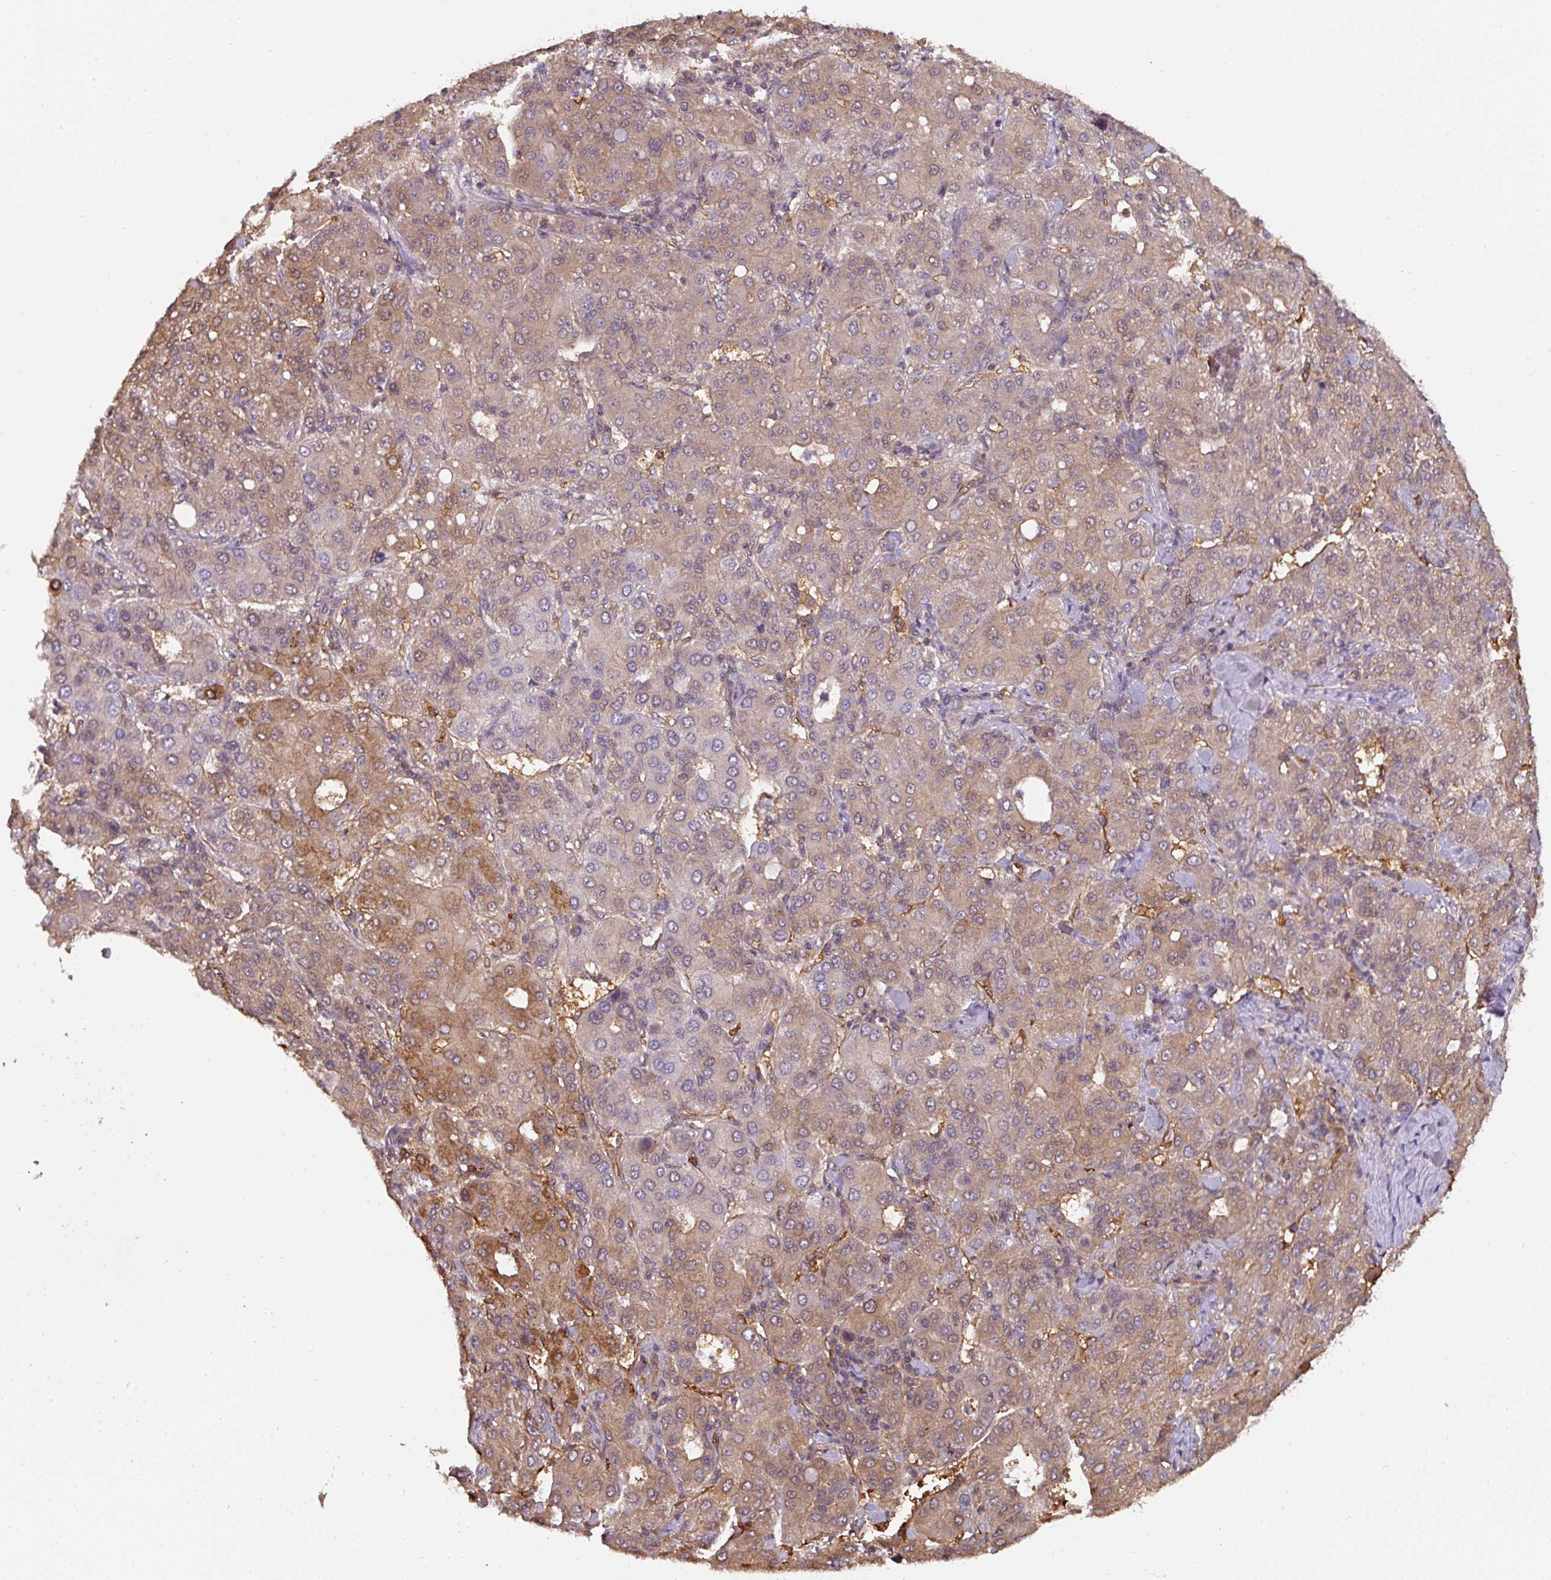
{"staining": {"intensity": "moderate", "quantity": "25%-75%", "location": "cytoplasmic/membranous"}, "tissue": "liver cancer", "cell_type": "Tumor cells", "image_type": "cancer", "snomed": [{"axis": "morphology", "description": "Carcinoma, Hepatocellular, NOS"}, {"axis": "topography", "description": "Liver"}], "caption": "Protein staining exhibits moderate cytoplasmic/membranous staining in approximately 25%-75% of tumor cells in liver cancer (hepatocellular carcinoma). (DAB = brown stain, brightfield microscopy at high magnification).", "gene": "ST13", "patient": {"sex": "male", "age": 65}}